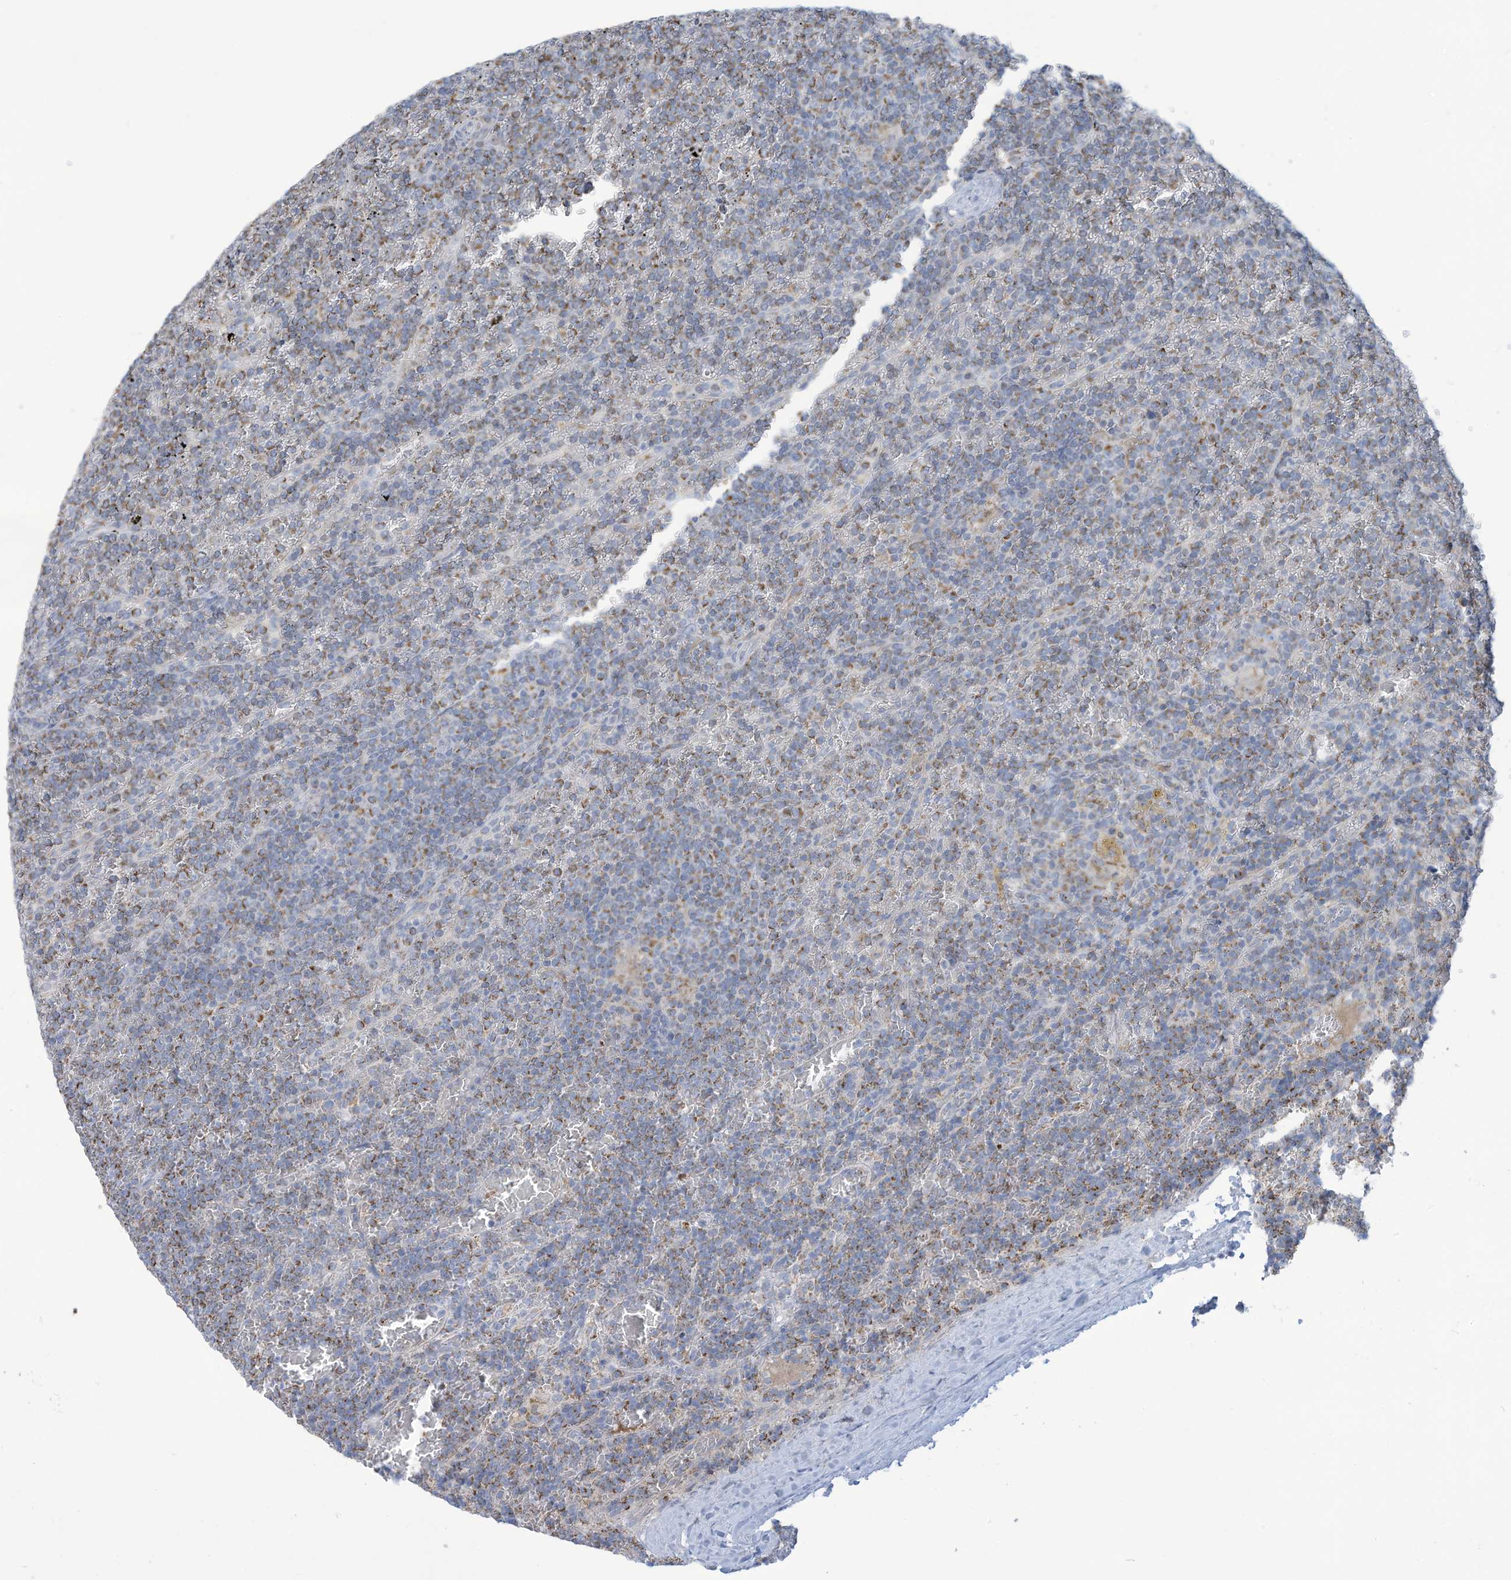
{"staining": {"intensity": "moderate", "quantity": "25%-75%", "location": "cytoplasmic/membranous"}, "tissue": "lymphoma", "cell_type": "Tumor cells", "image_type": "cancer", "snomed": [{"axis": "morphology", "description": "Malignant lymphoma, non-Hodgkin's type, Low grade"}, {"axis": "topography", "description": "Spleen"}], "caption": "Malignant lymphoma, non-Hodgkin's type (low-grade) tissue exhibits moderate cytoplasmic/membranous positivity in approximately 25%-75% of tumor cells (DAB (3,3'-diaminobenzidine) IHC, brown staining for protein, blue staining for nuclei).", "gene": "NLN", "patient": {"sex": "female", "age": 19}}